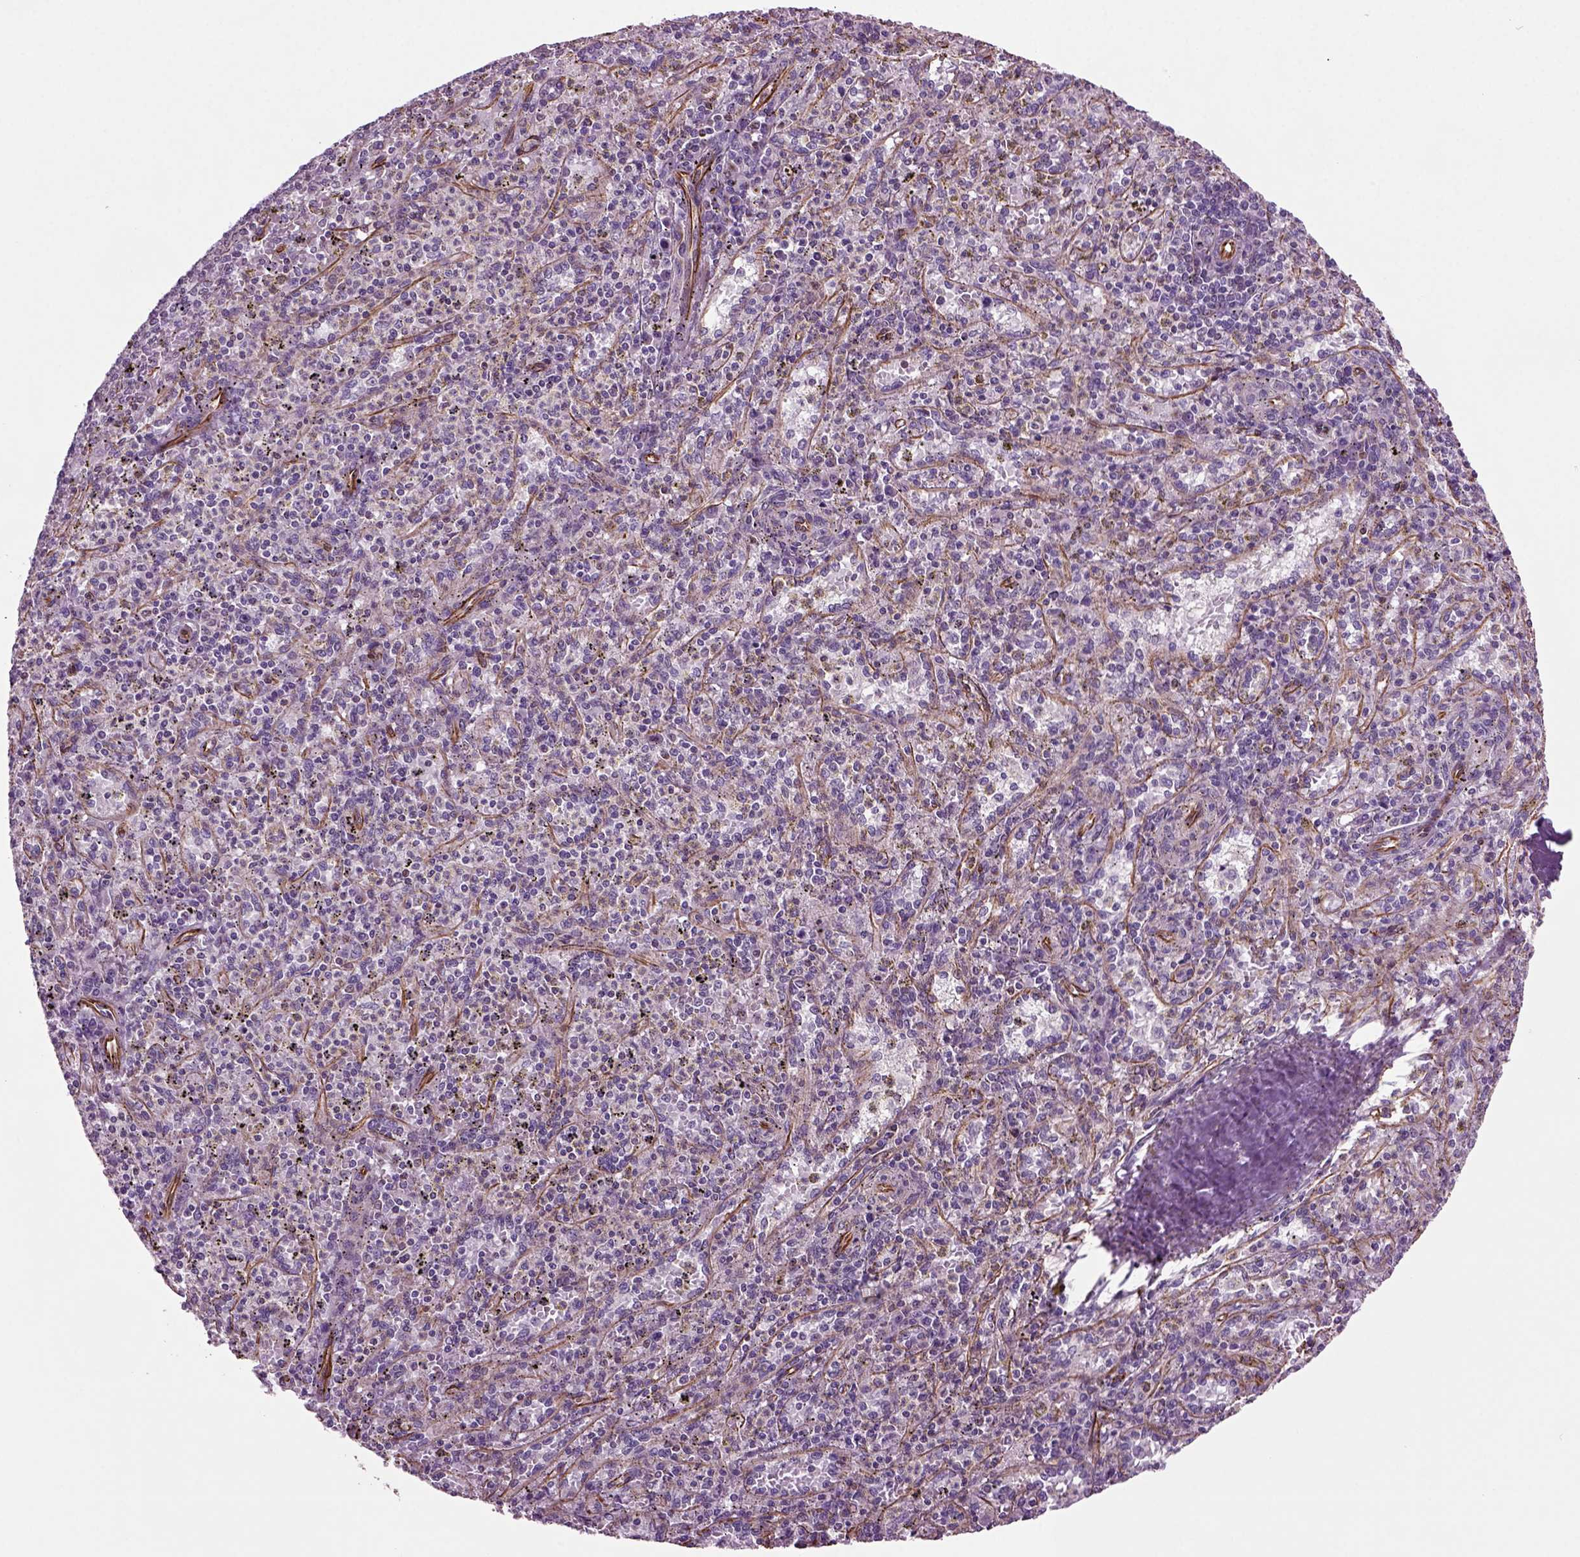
{"staining": {"intensity": "negative", "quantity": "none", "location": "none"}, "tissue": "spleen", "cell_type": "Cells in red pulp", "image_type": "normal", "snomed": [{"axis": "morphology", "description": "Normal tissue, NOS"}, {"axis": "topography", "description": "Spleen"}], "caption": "Image shows no protein positivity in cells in red pulp of unremarkable spleen.", "gene": "ACER3", "patient": {"sex": "male", "age": 60}}